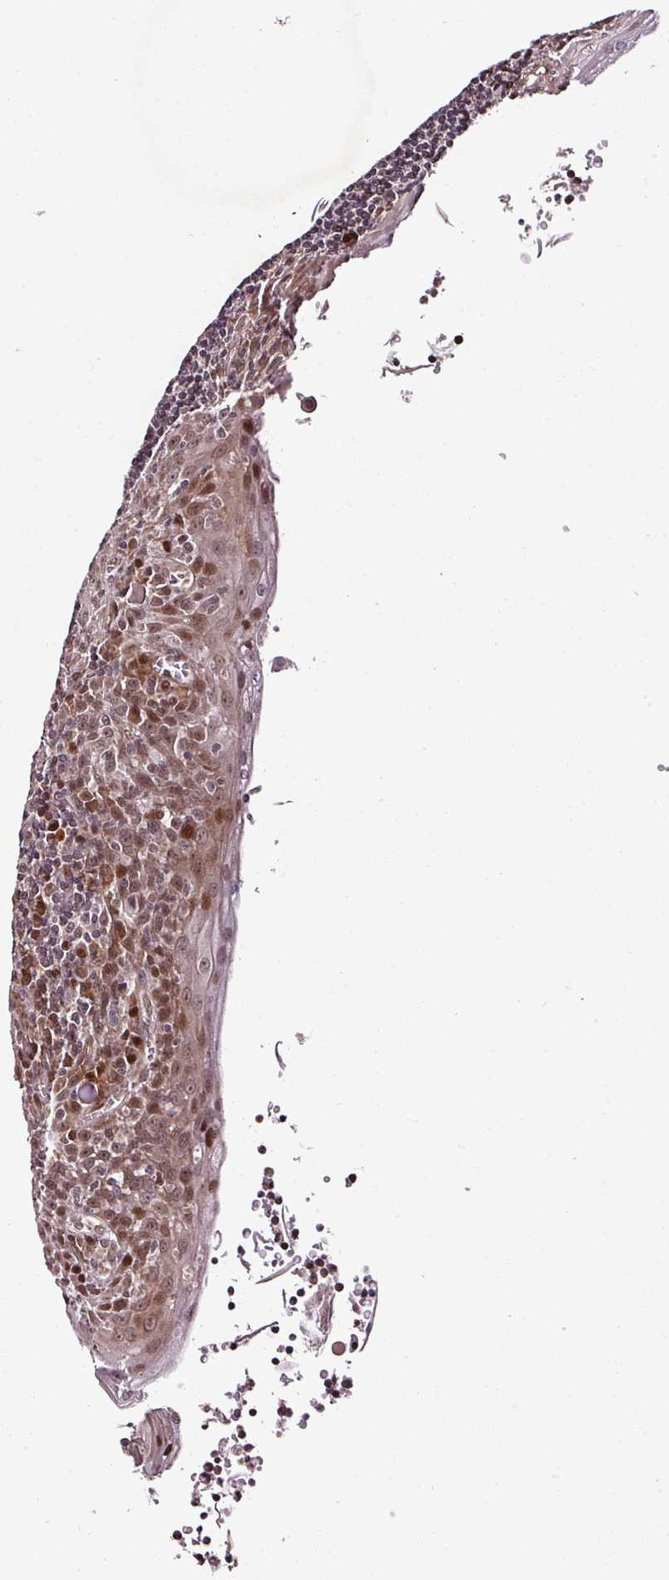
{"staining": {"intensity": "negative", "quantity": "none", "location": "none"}, "tissue": "tonsil", "cell_type": "Germinal center cells", "image_type": "normal", "snomed": [{"axis": "morphology", "description": "Normal tissue, NOS"}, {"axis": "topography", "description": "Tonsil"}], "caption": "High magnification brightfield microscopy of benign tonsil stained with DAB (brown) and counterstained with hematoxylin (blue): germinal center cells show no significant staining. (DAB (3,3'-diaminobenzidine) immunohistochemistry (IHC) visualized using brightfield microscopy, high magnification).", "gene": "COPRS", "patient": {"sex": "male", "age": 27}}